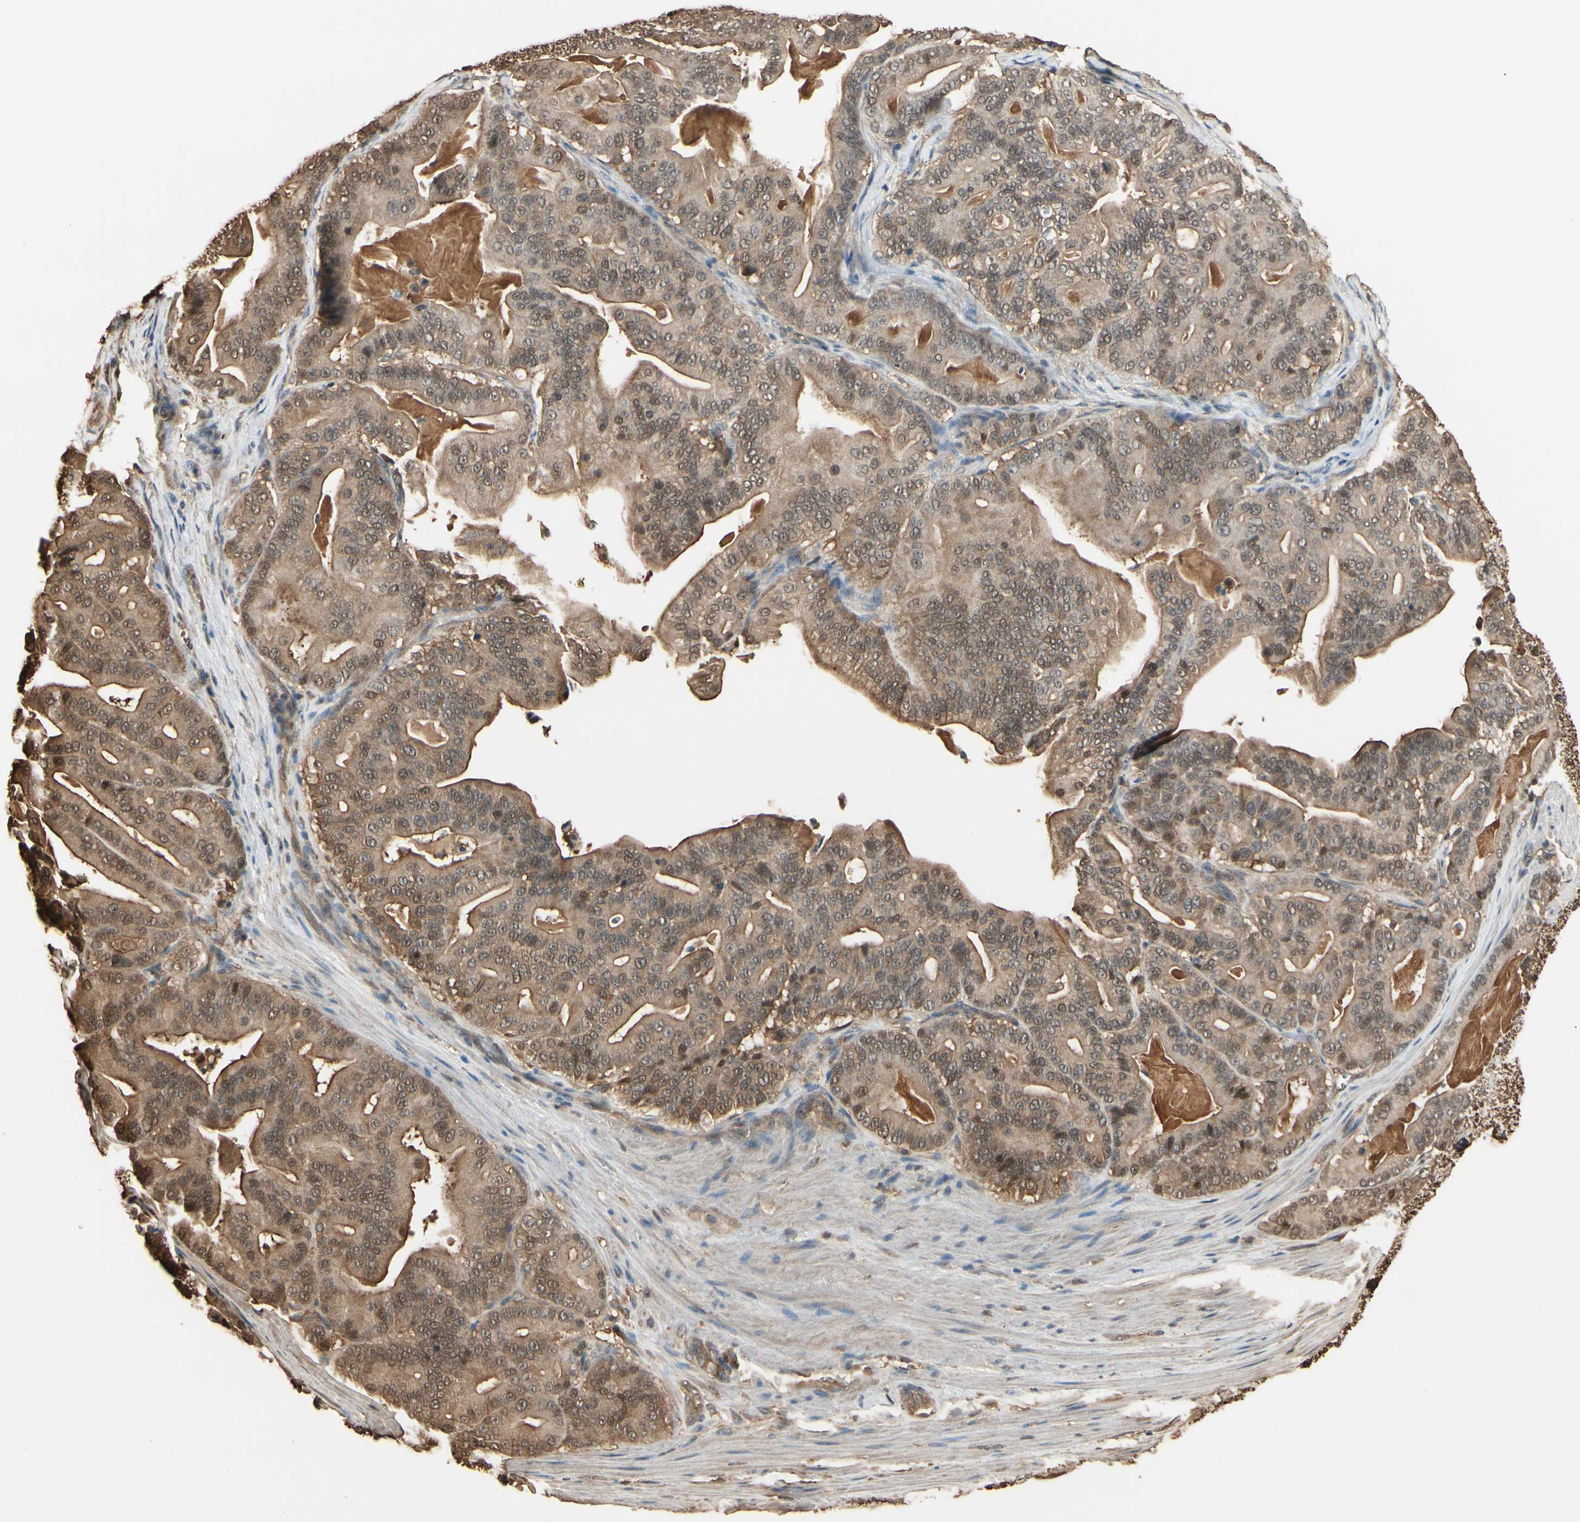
{"staining": {"intensity": "moderate", "quantity": ">75%", "location": "cytoplasmic/membranous,nuclear"}, "tissue": "pancreatic cancer", "cell_type": "Tumor cells", "image_type": "cancer", "snomed": [{"axis": "morphology", "description": "Adenocarcinoma, NOS"}, {"axis": "topography", "description": "Pancreas"}], "caption": "Moderate cytoplasmic/membranous and nuclear expression is present in about >75% of tumor cells in pancreatic adenocarcinoma.", "gene": "YWHAE", "patient": {"sex": "male", "age": 63}}